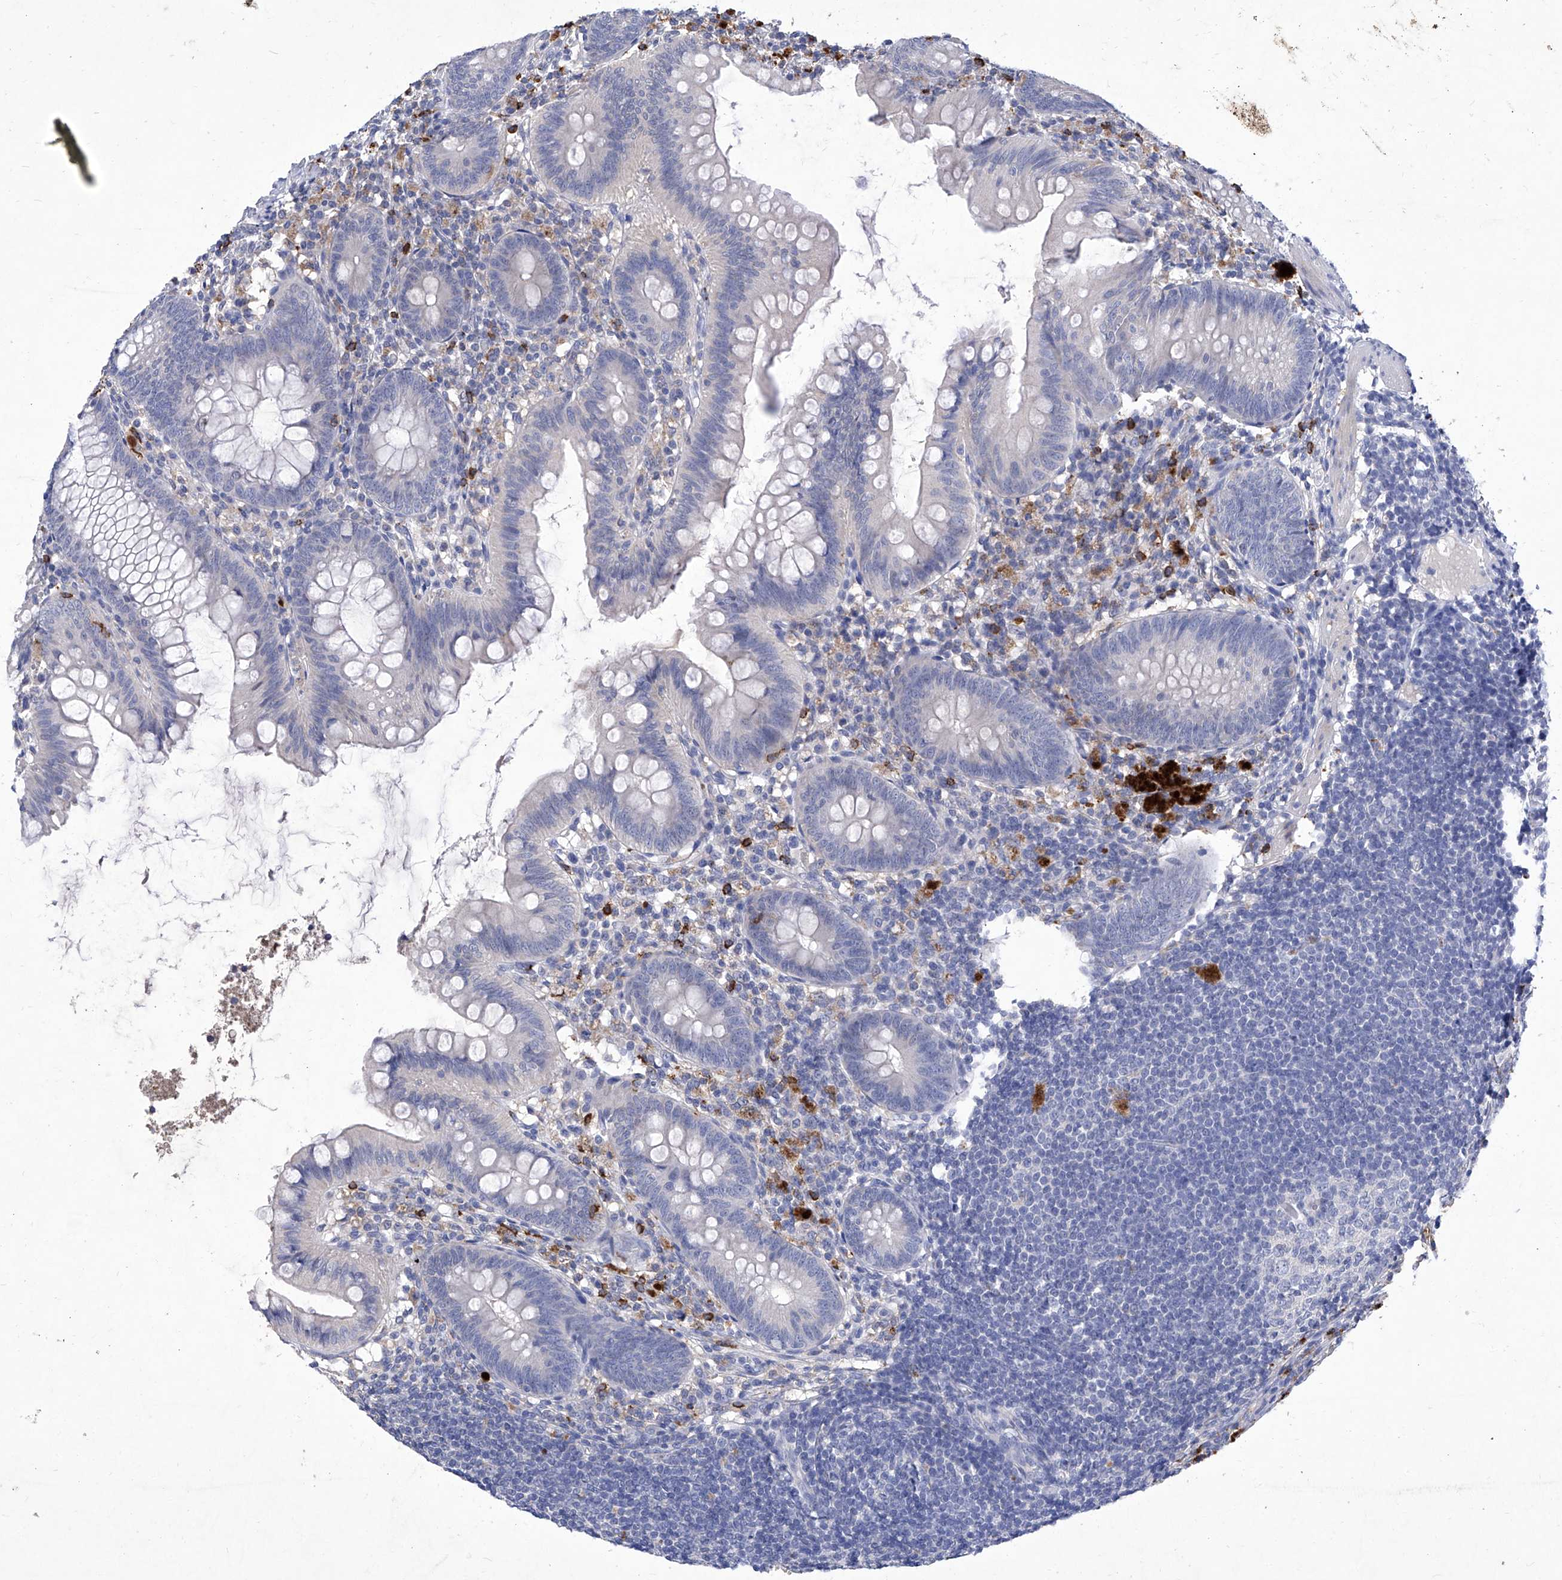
{"staining": {"intensity": "negative", "quantity": "none", "location": "none"}, "tissue": "appendix", "cell_type": "Glandular cells", "image_type": "normal", "snomed": [{"axis": "morphology", "description": "Normal tissue, NOS"}, {"axis": "topography", "description": "Appendix"}], "caption": "This is a micrograph of immunohistochemistry staining of unremarkable appendix, which shows no staining in glandular cells.", "gene": "IFNL2", "patient": {"sex": "female", "age": 62}}